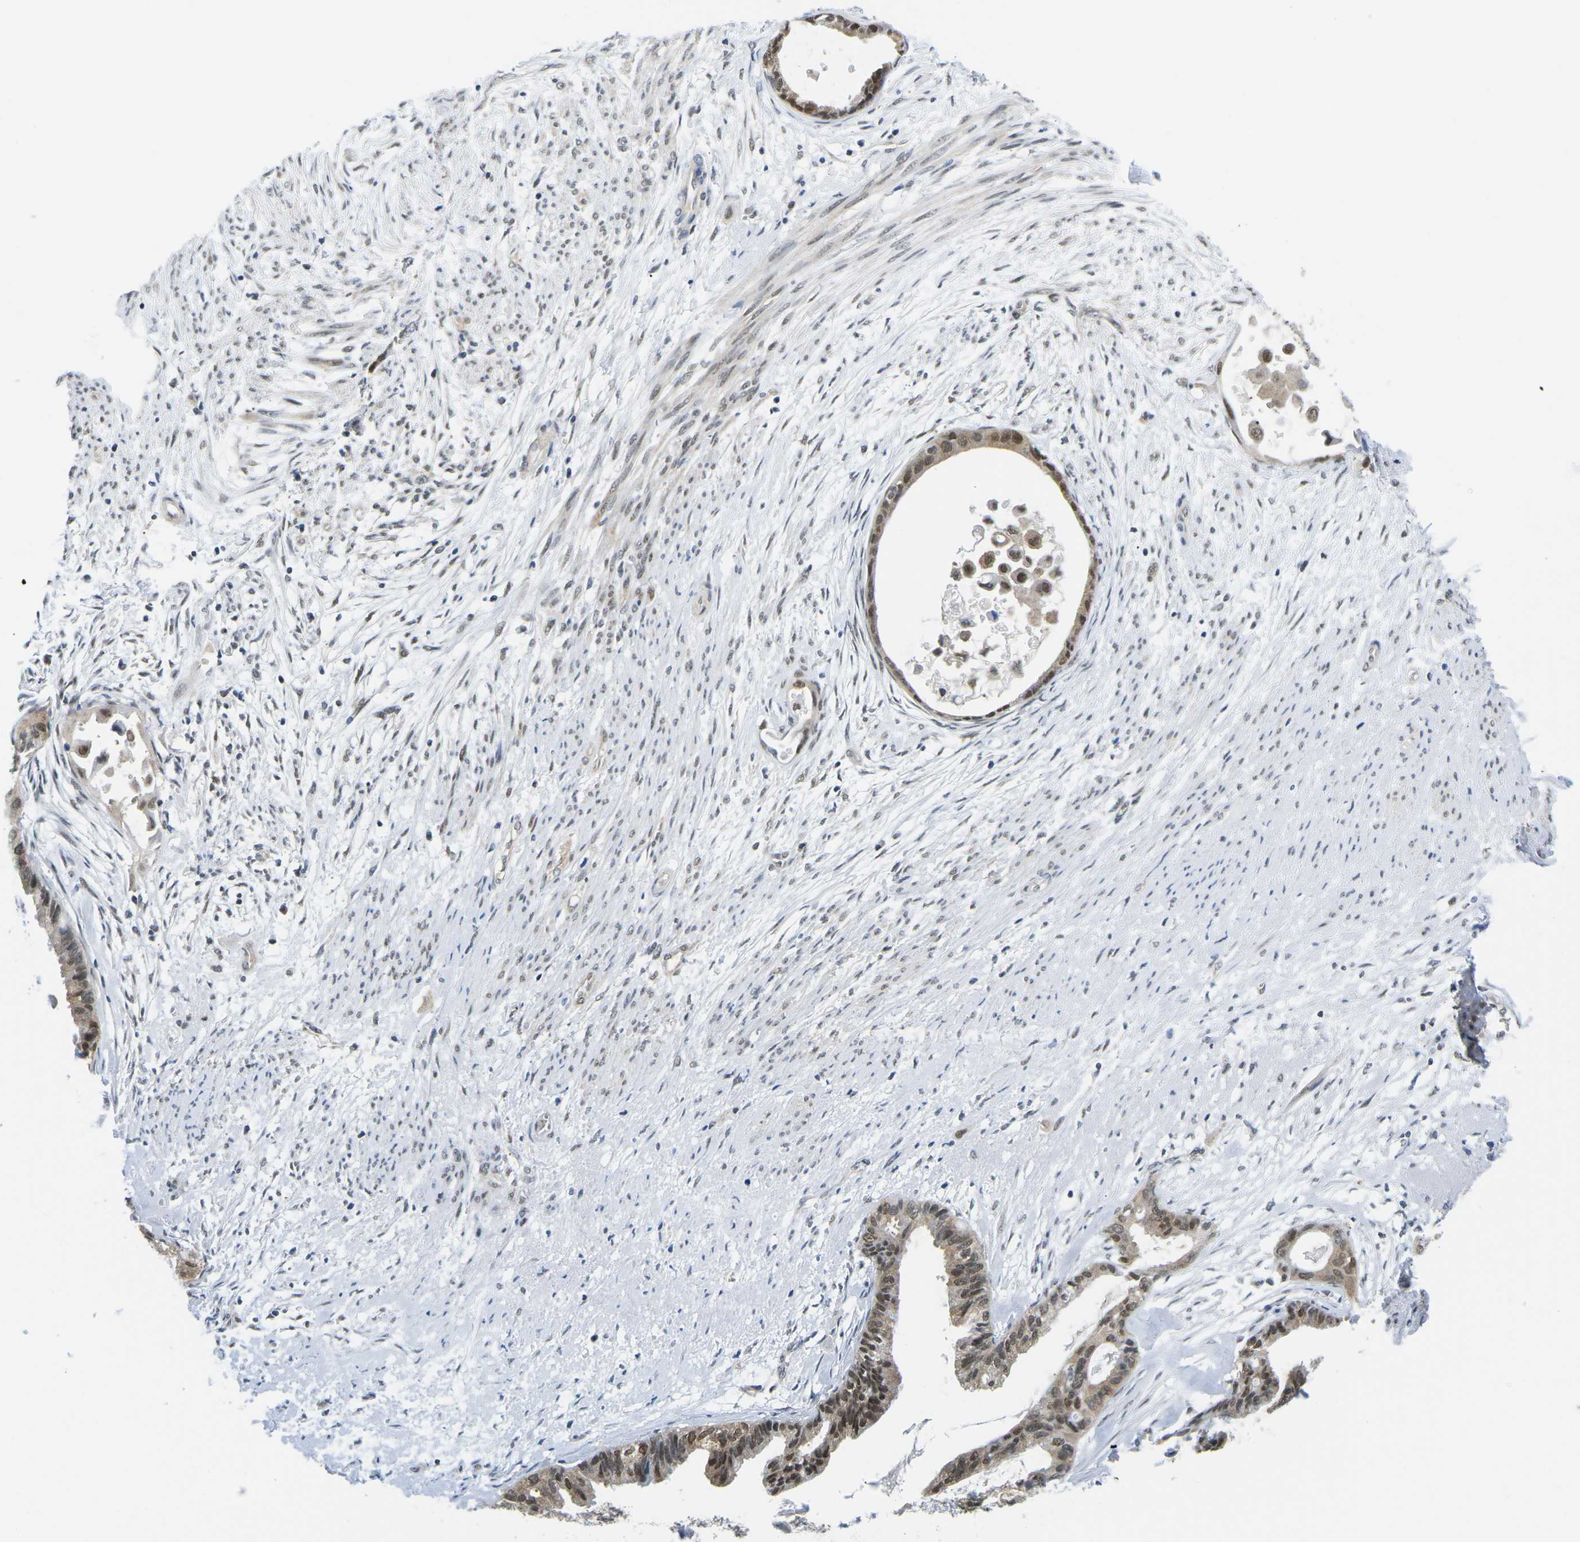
{"staining": {"intensity": "moderate", "quantity": ">75%", "location": "cytoplasmic/membranous,nuclear"}, "tissue": "cervical cancer", "cell_type": "Tumor cells", "image_type": "cancer", "snomed": [{"axis": "morphology", "description": "Normal tissue, NOS"}, {"axis": "morphology", "description": "Adenocarcinoma, NOS"}, {"axis": "topography", "description": "Cervix"}, {"axis": "topography", "description": "Endometrium"}], "caption": "Human cervical adenocarcinoma stained with a brown dye exhibits moderate cytoplasmic/membranous and nuclear positive expression in approximately >75% of tumor cells.", "gene": "UBA7", "patient": {"sex": "female", "age": 86}}